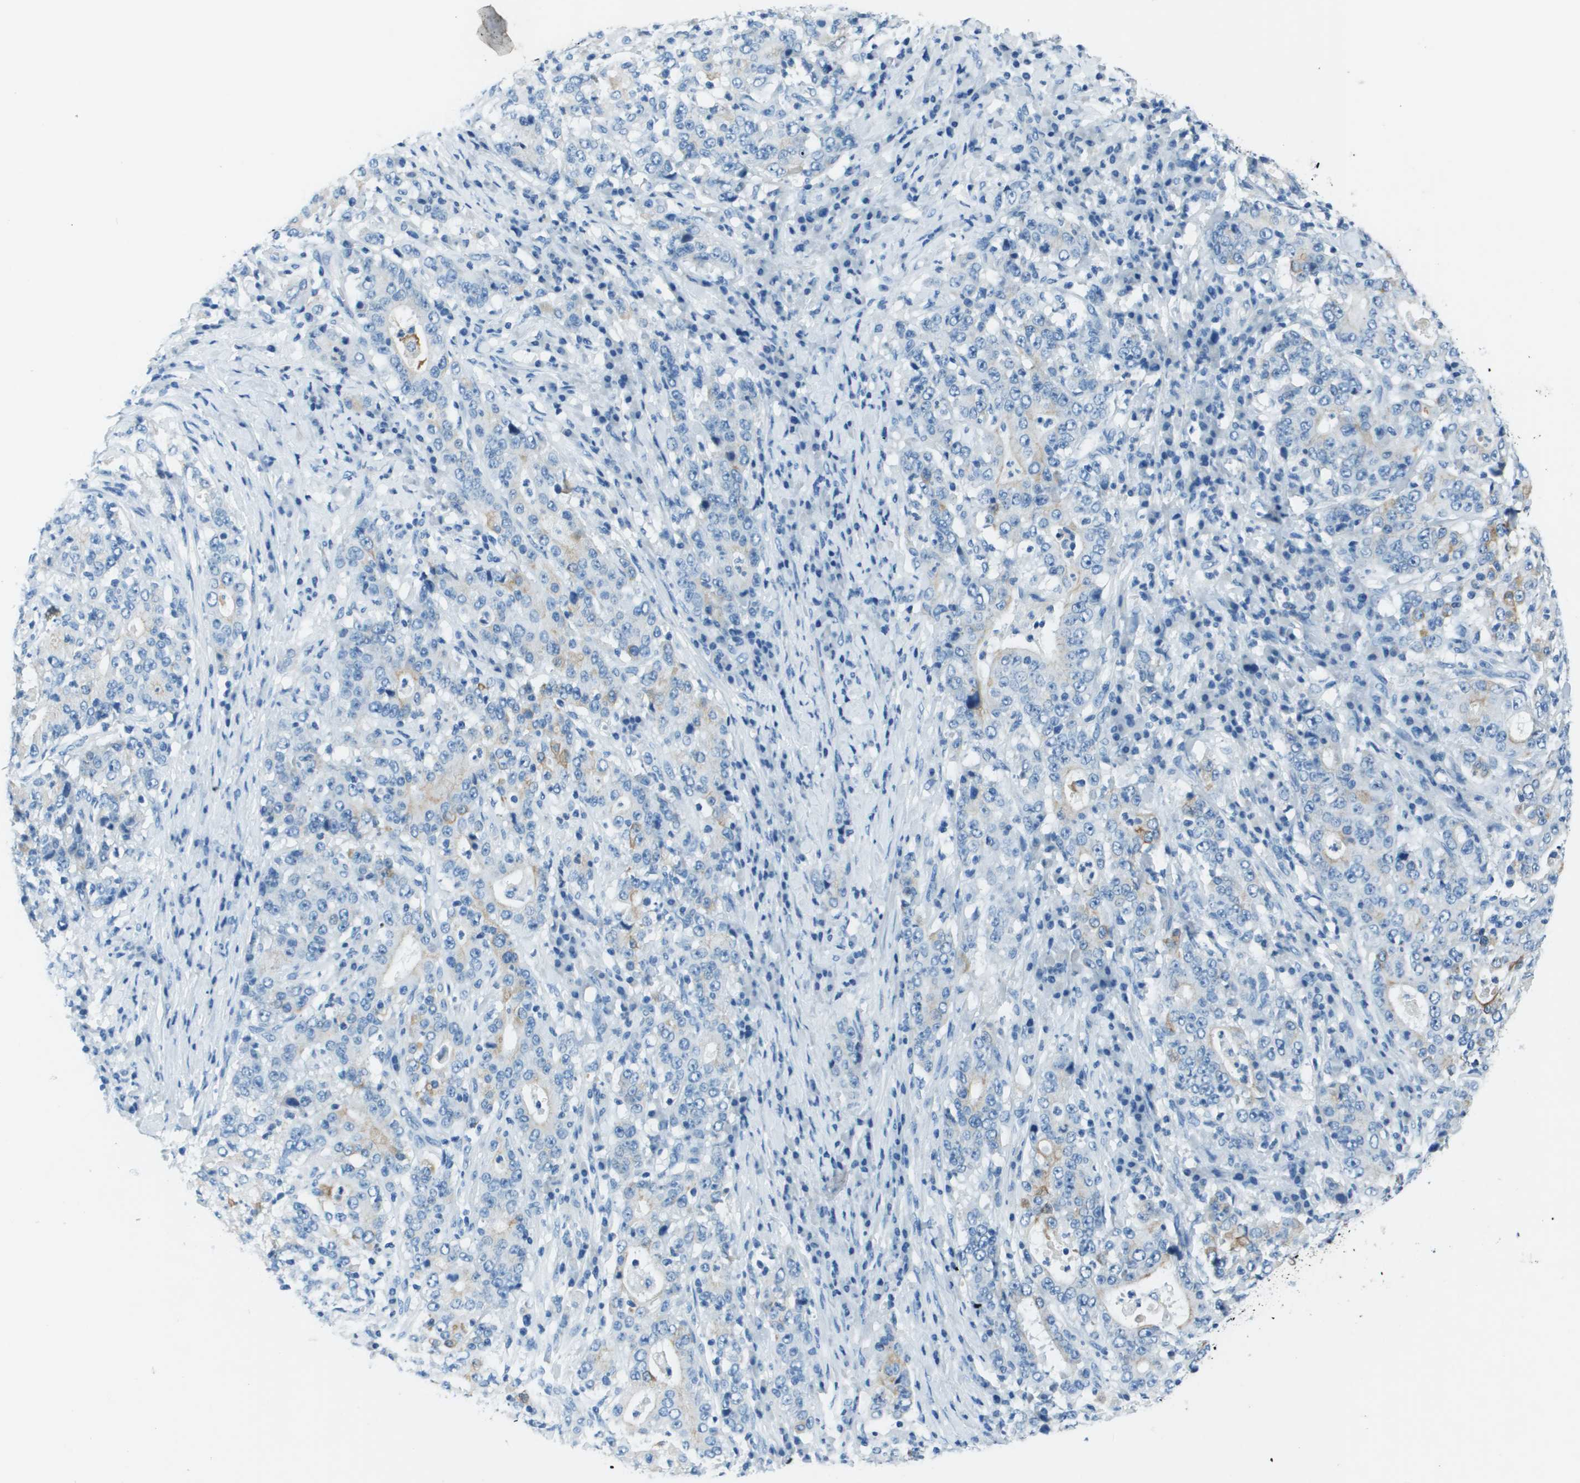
{"staining": {"intensity": "moderate", "quantity": "<25%", "location": "cytoplasmic/membranous"}, "tissue": "stomach cancer", "cell_type": "Tumor cells", "image_type": "cancer", "snomed": [{"axis": "morphology", "description": "Normal tissue, NOS"}, {"axis": "morphology", "description": "Adenocarcinoma, NOS"}, {"axis": "topography", "description": "Stomach, upper"}, {"axis": "topography", "description": "Stomach"}], "caption": "This is an image of immunohistochemistry staining of stomach adenocarcinoma, which shows moderate positivity in the cytoplasmic/membranous of tumor cells.", "gene": "SLC16A10", "patient": {"sex": "male", "age": 59}}